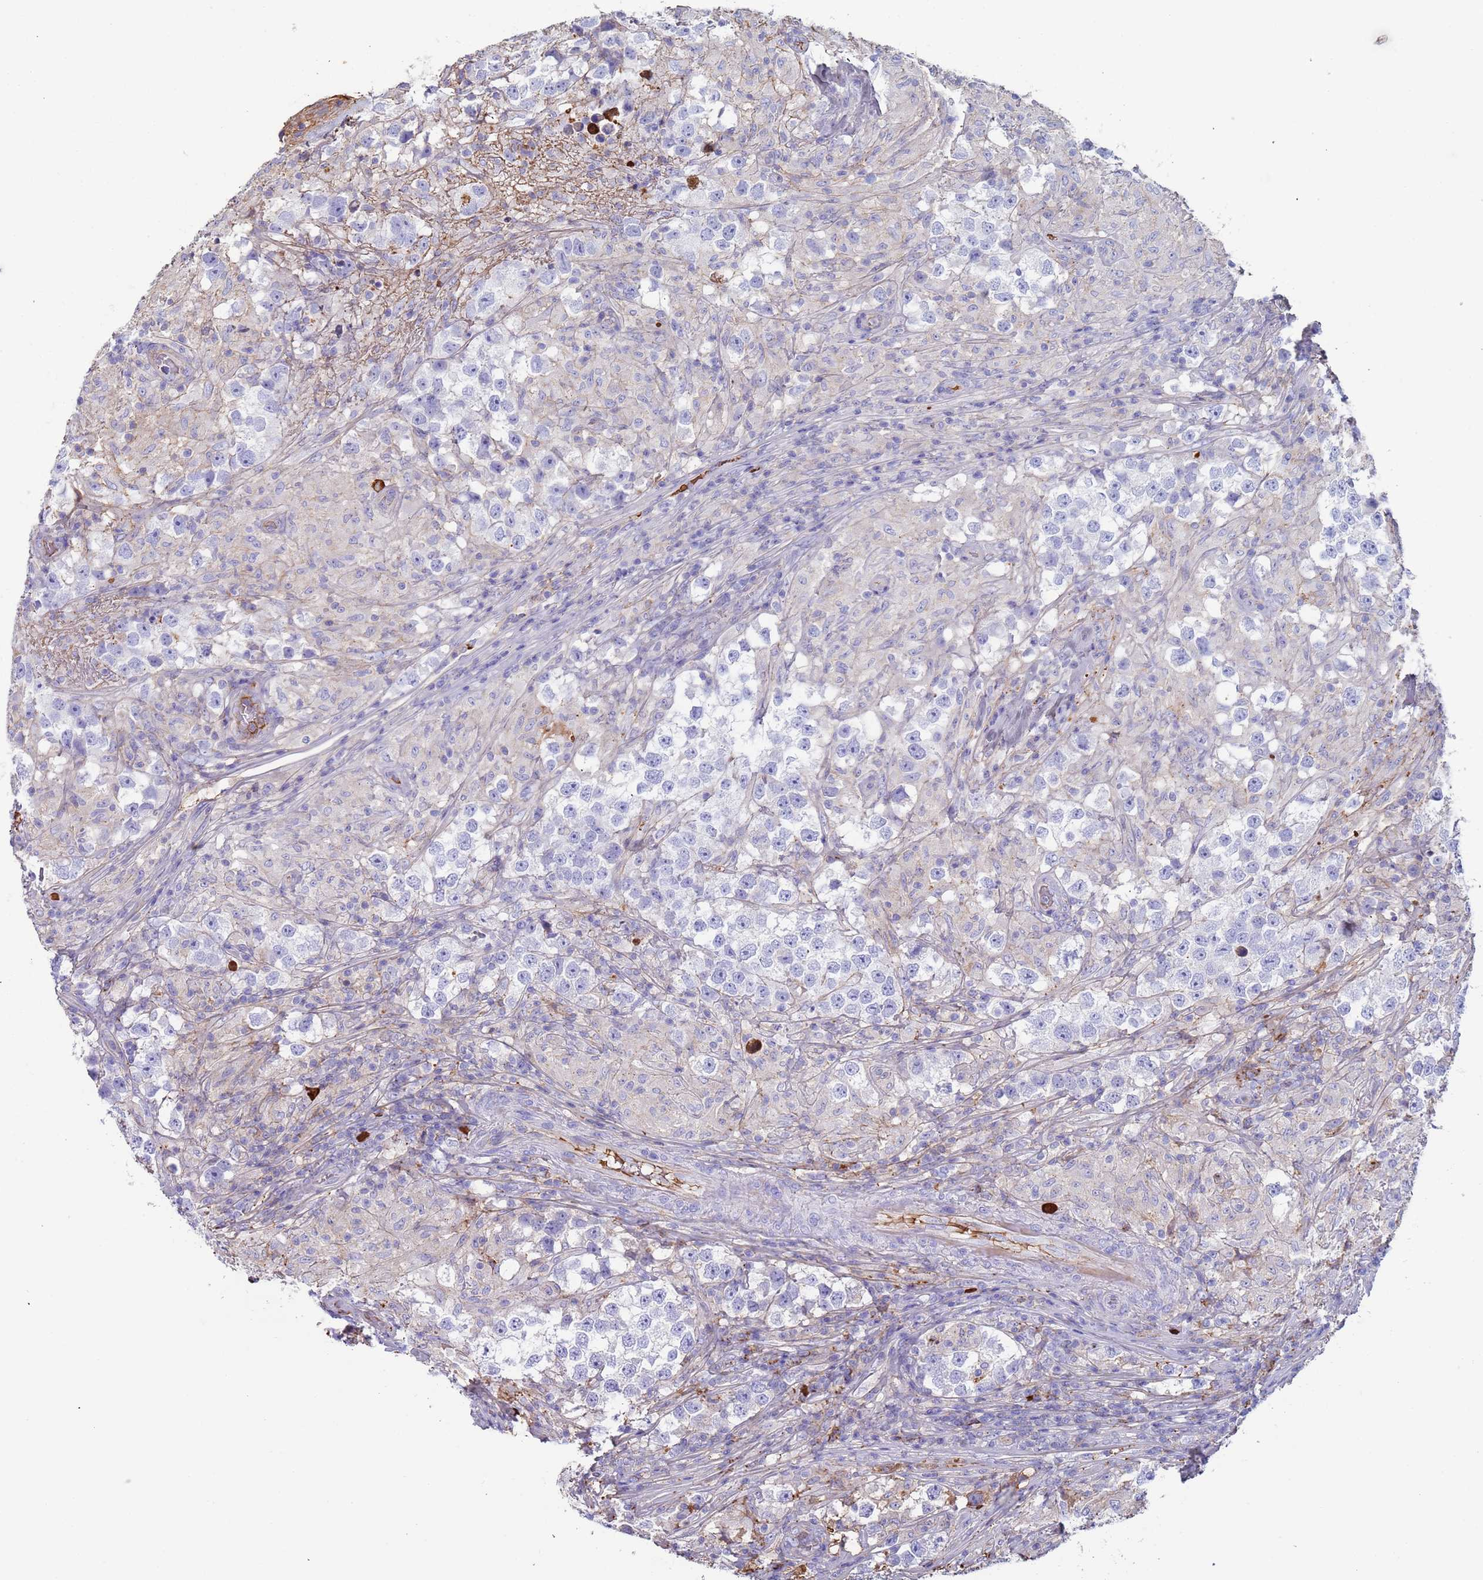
{"staining": {"intensity": "negative", "quantity": "none", "location": "none"}, "tissue": "testis cancer", "cell_type": "Tumor cells", "image_type": "cancer", "snomed": [{"axis": "morphology", "description": "Seminoma, NOS"}, {"axis": "topography", "description": "Testis"}], "caption": "High power microscopy histopathology image of an immunohistochemistry image of testis seminoma, revealing no significant positivity in tumor cells.", "gene": "CYSLTR2", "patient": {"sex": "male", "age": 46}}